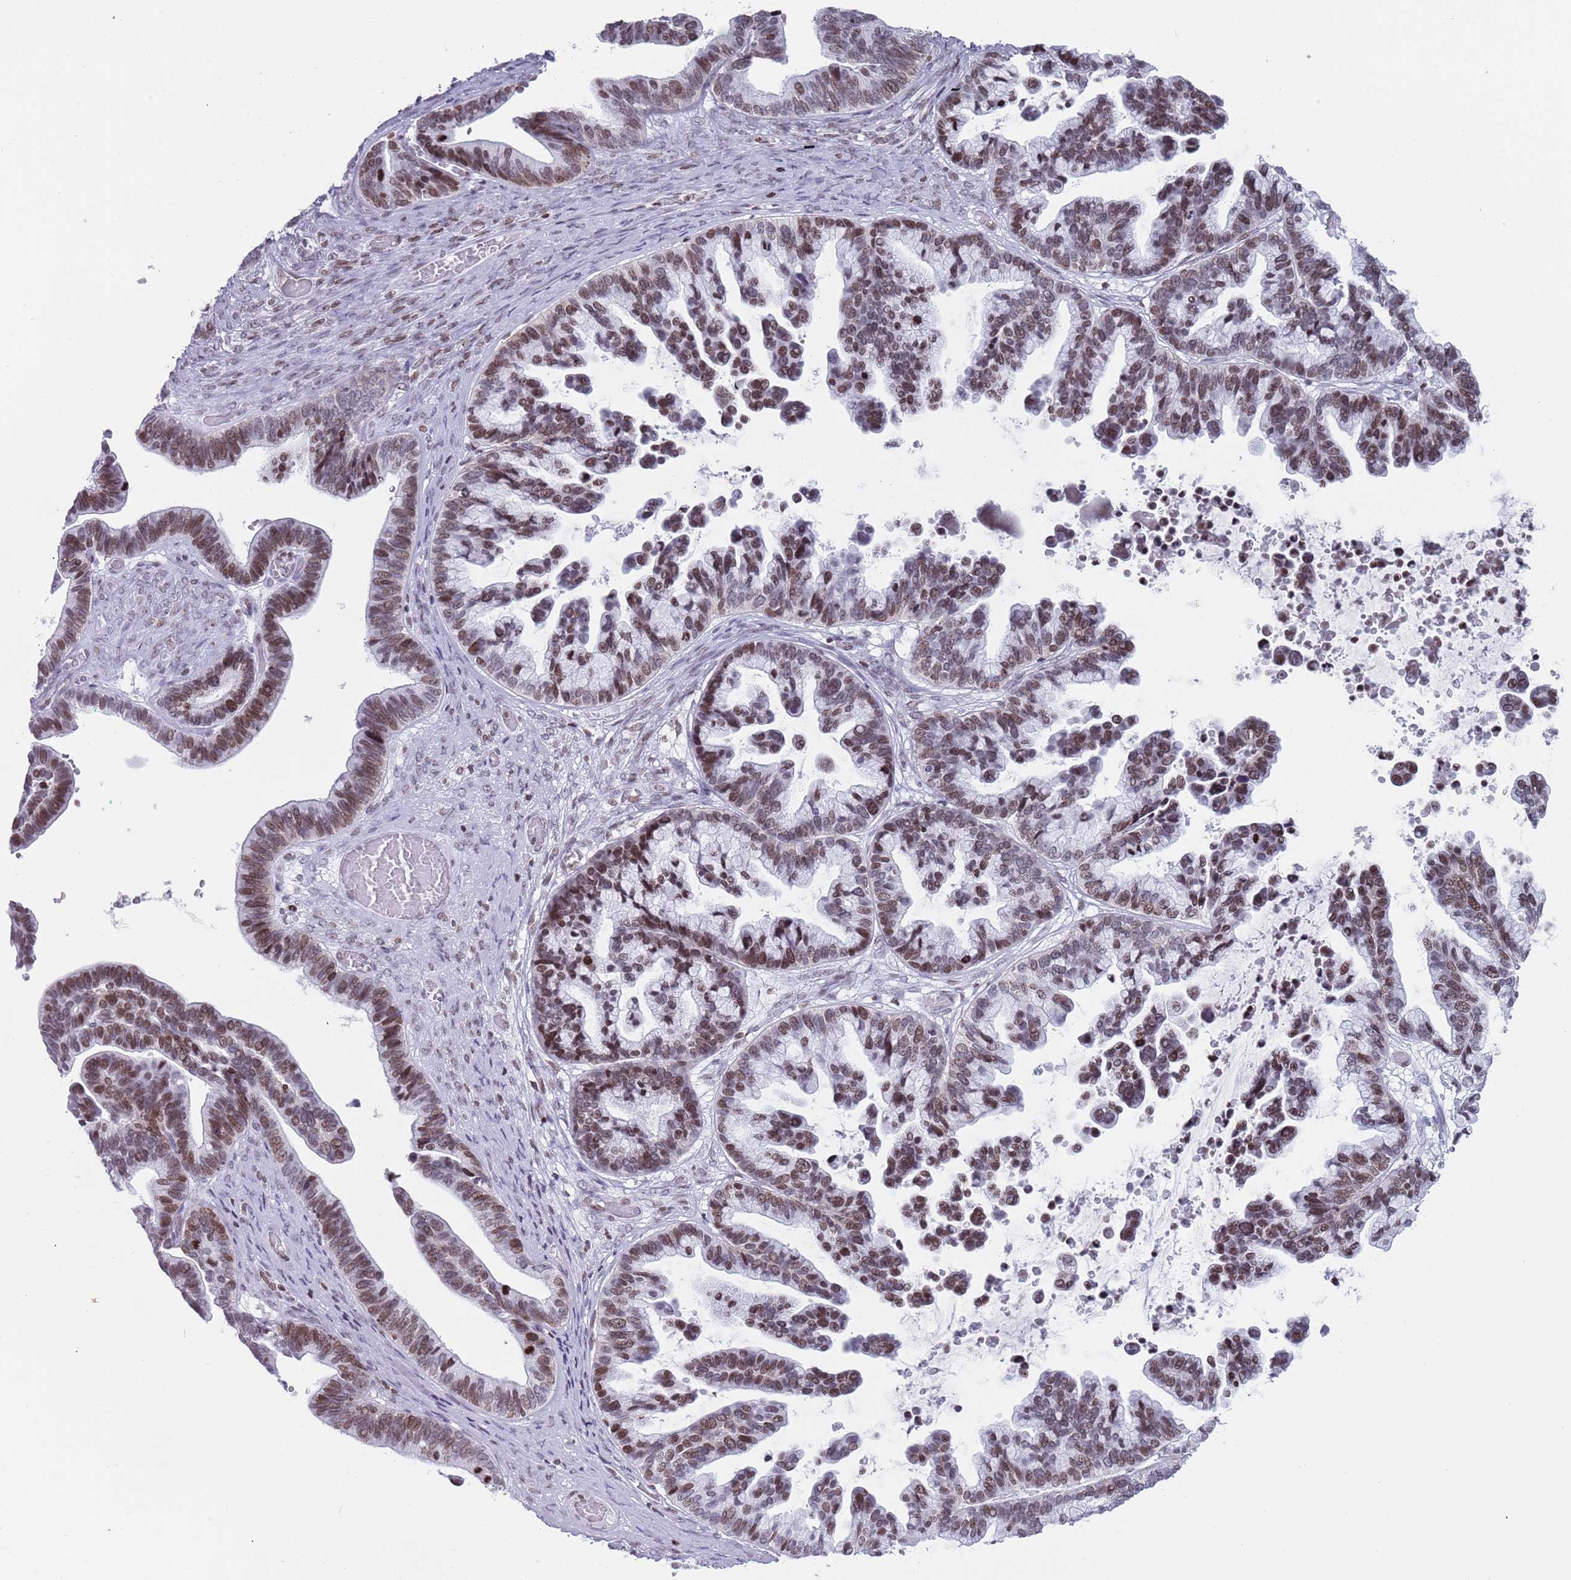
{"staining": {"intensity": "moderate", "quantity": ">75%", "location": "nuclear"}, "tissue": "ovarian cancer", "cell_type": "Tumor cells", "image_type": "cancer", "snomed": [{"axis": "morphology", "description": "Cystadenocarcinoma, serous, NOS"}, {"axis": "topography", "description": "Ovary"}], "caption": "Brown immunohistochemical staining in human ovarian serous cystadenocarcinoma shows moderate nuclear positivity in about >75% of tumor cells. (DAB = brown stain, brightfield microscopy at high magnification).", "gene": "HDAC8", "patient": {"sex": "female", "age": 56}}